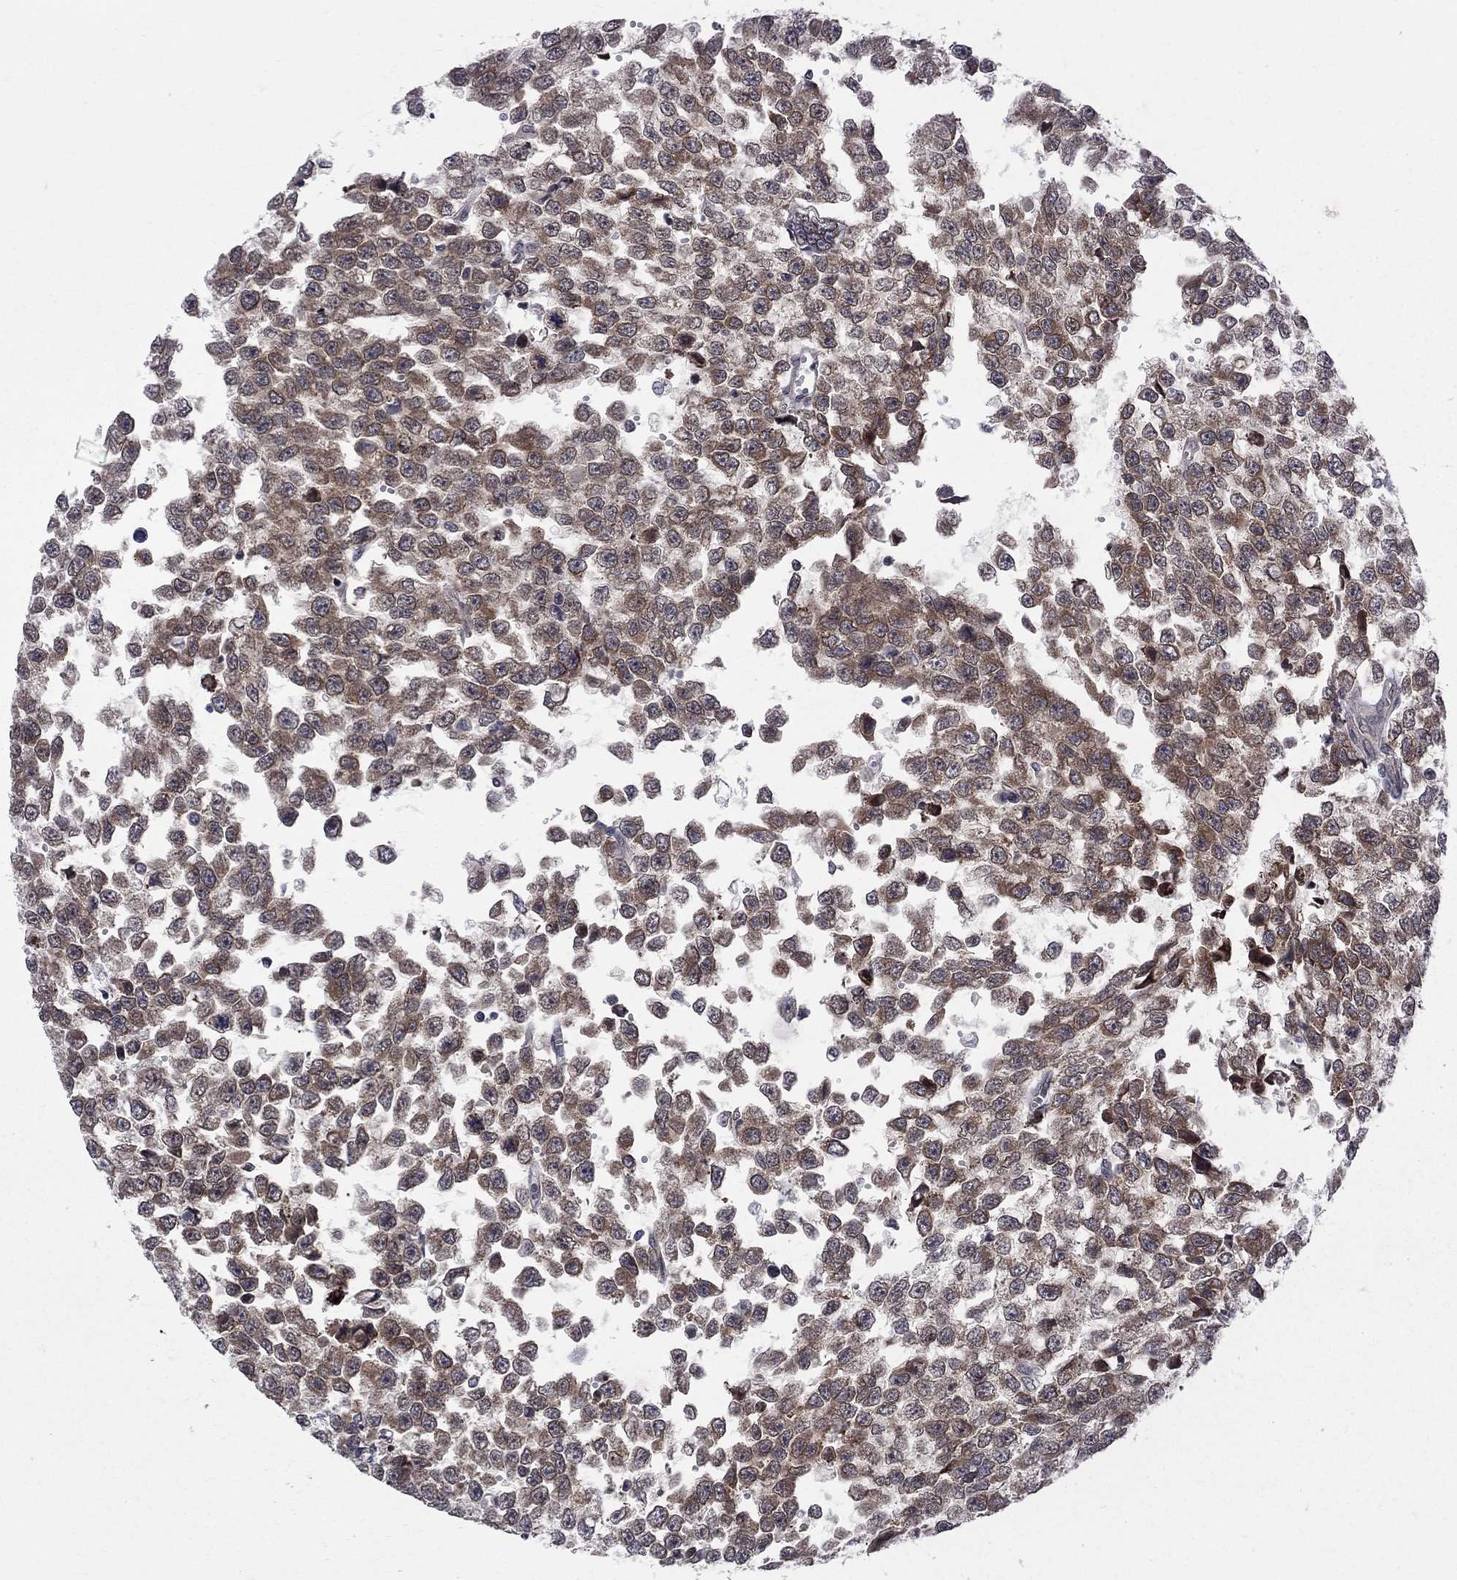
{"staining": {"intensity": "moderate", "quantity": ">75%", "location": "cytoplasmic/membranous"}, "tissue": "testis cancer", "cell_type": "Tumor cells", "image_type": "cancer", "snomed": [{"axis": "morphology", "description": "Normal tissue, NOS"}, {"axis": "morphology", "description": "Seminoma, NOS"}, {"axis": "topography", "description": "Testis"}, {"axis": "topography", "description": "Epididymis"}], "caption": "A histopathology image of human seminoma (testis) stained for a protein reveals moderate cytoplasmic/membranous brown staining in tumor cells. Immunohistochemistry stains the protein of interest in brown and the nuclei are stained blue.", "gene": "CNOT11", "patient": {"sex": "male", "age": 34}}